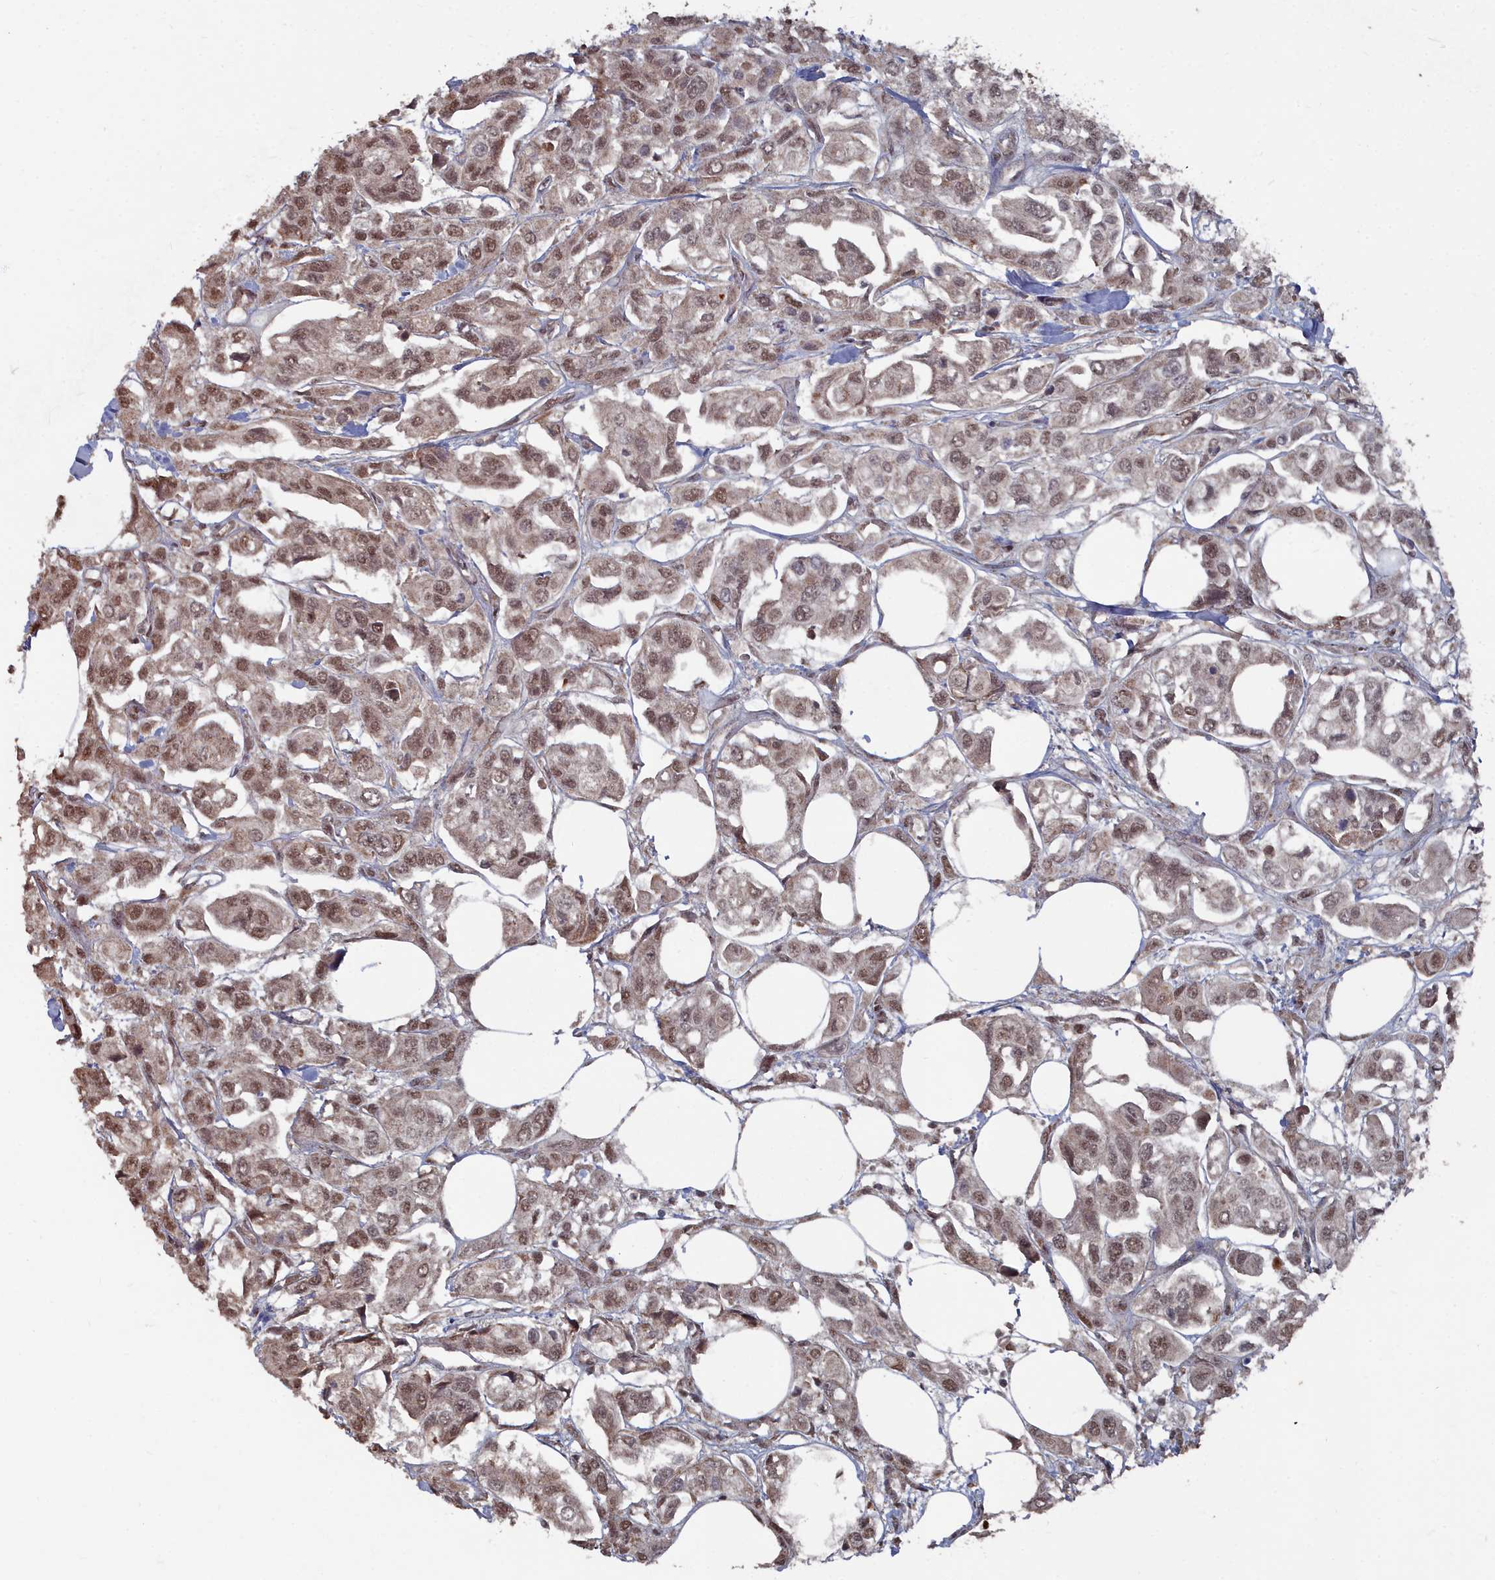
{"staining": {"intensity": "moderate", "quantity": ">75%", "location": "nuclear"}, "tissue": "urothelial cancer", "cell_type": "Tumor cells", "image_type": "cancer", "snomed": [{"axis": "morphology", "description": "Urothelial carcinoma, High grade"}, {"axis": "topography", "description": "Urinary bladder"}], "caption": "Immunohistochemical staining of human urothelial cancer displays medium levels of moderate nuclear expression in approximately >75% of tumor cells. (DAB (3,3'-diaminobenzidine) IHC with brightfield microscopy, high magnification).", "gene": "CCNP", "patient": {"sex": "male", "age": 67}}